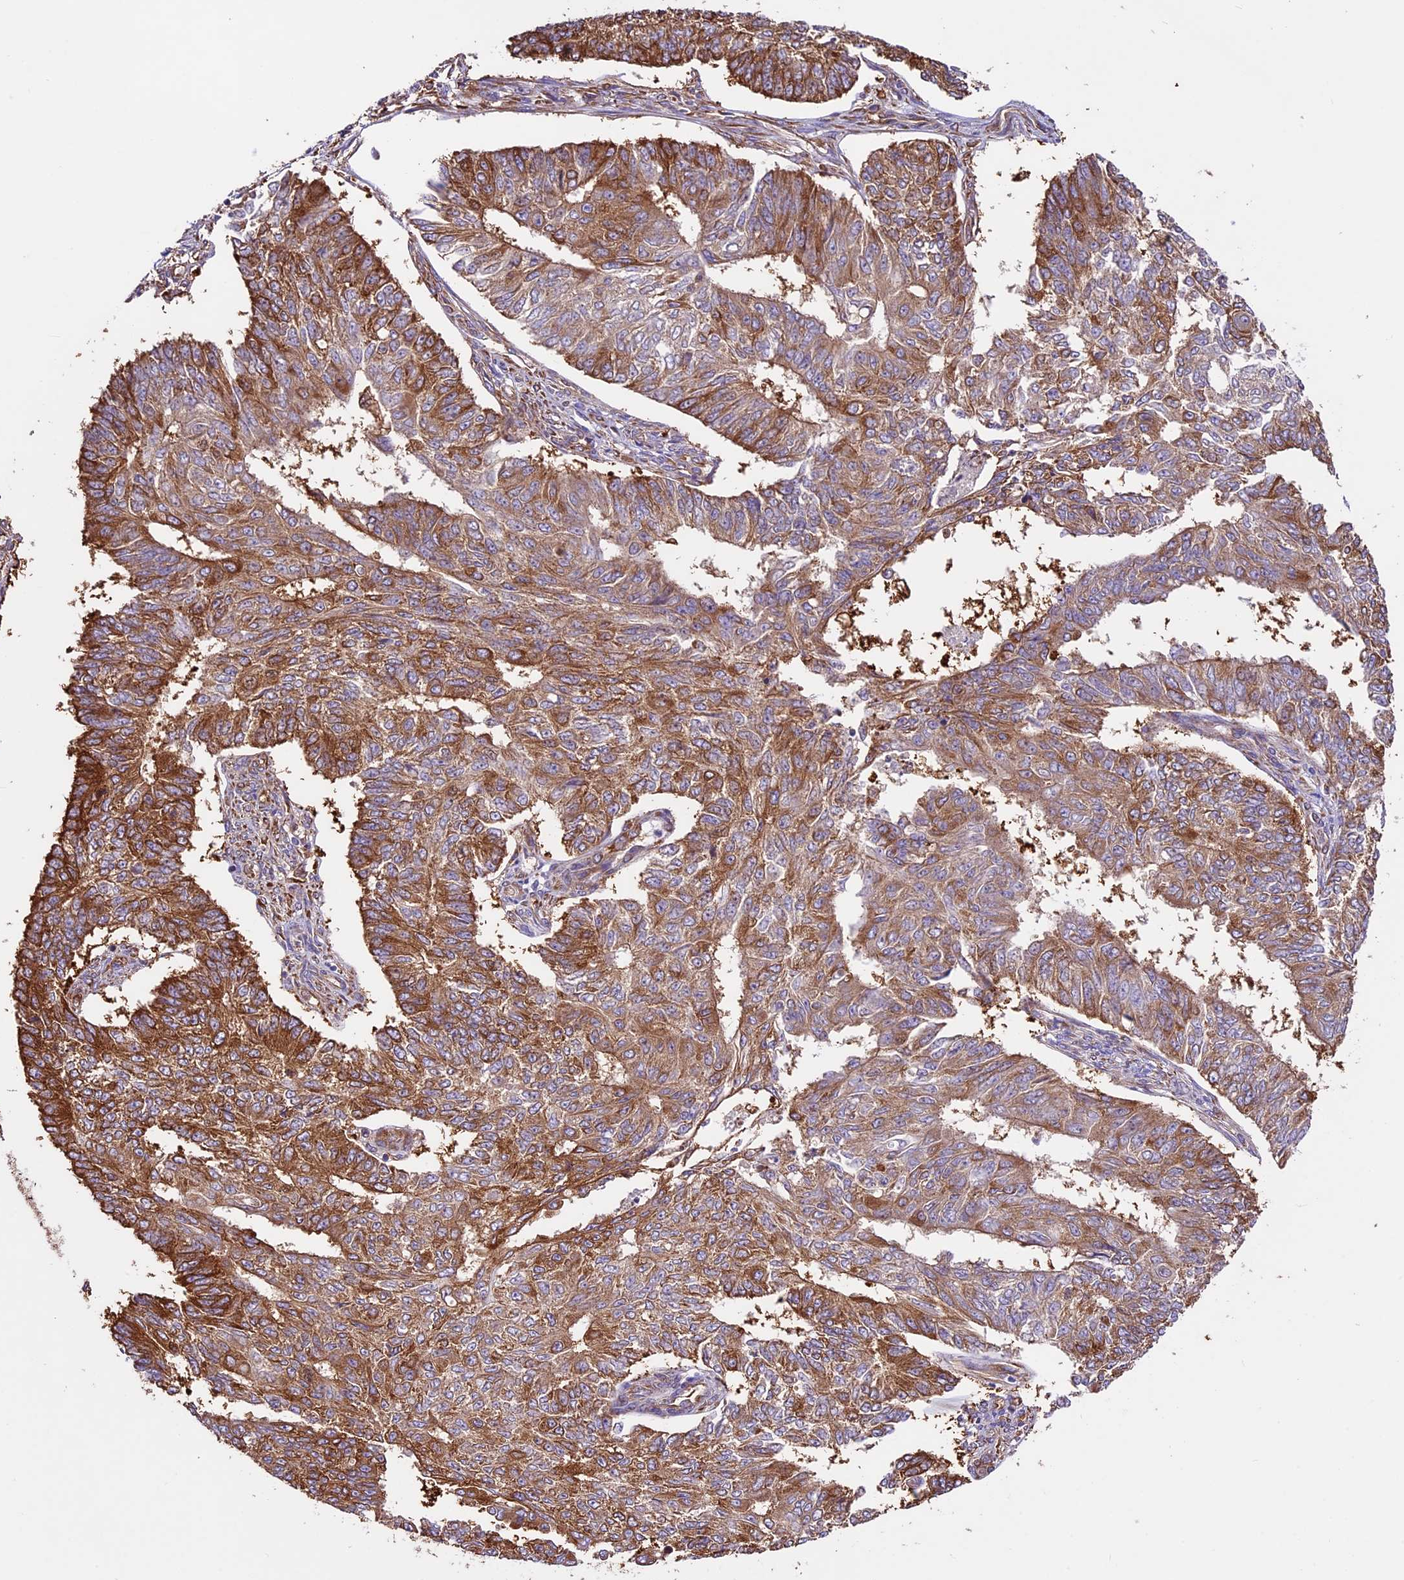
{"staining": {"intensity": "moderate", "quantity": "25%-75%", "location": "cytoplasmic/membranous"}, "tissue": "endometrial cancer", "cell_type": "Tumor cells", "image_type": "cancer", "snomed": [{"axis": "morphology", "description": "Adenocarcinoma, NOS"}, {"axis": "topography", "description": "Endometrium"}], "caption": "Endometrial adenocarcinoma stained with a protein marker shows moderate staining in tumor cells.", "gene": "KARS1", "patient": {"sex": "female", "age": 32}}